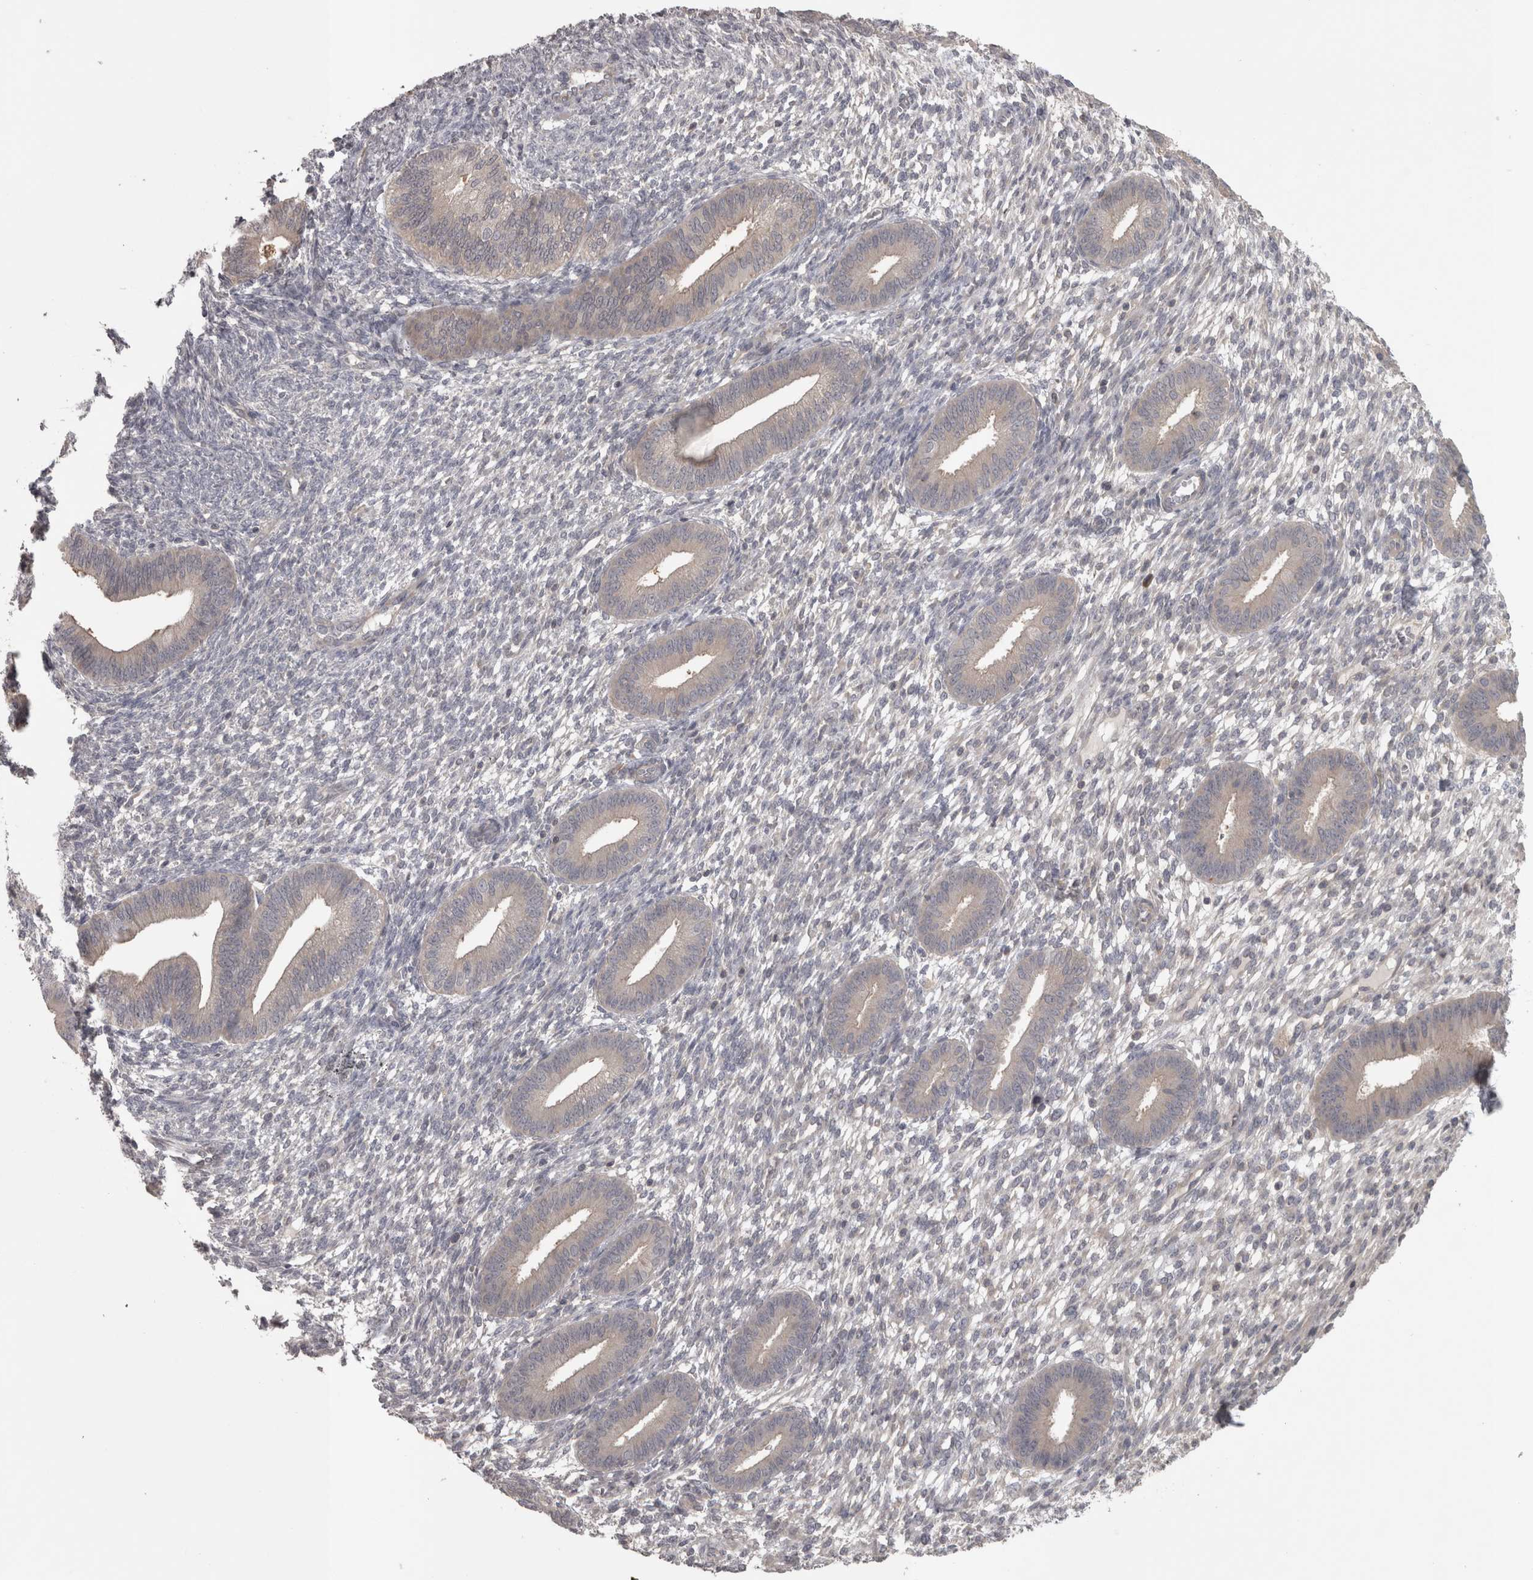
{"staining": {"intensity": "negative", "quantity": "none", "location": "none"}, "tissue": "endometrium", "cell_type": "Cells in endometrial stroma", "image_type": "normal", "snomed": [{"axis": "morphology", "description": "Normal tissue, NOS"}, {"axis": "topography", "description": "Endometrium"}], "caption": "Photomicrograph shows no protein staining in cells in endometrial stroma of unremarkable endometrium.", "gene": "SLCO5A1", "patient": {"sex": "female", "age": 46}}